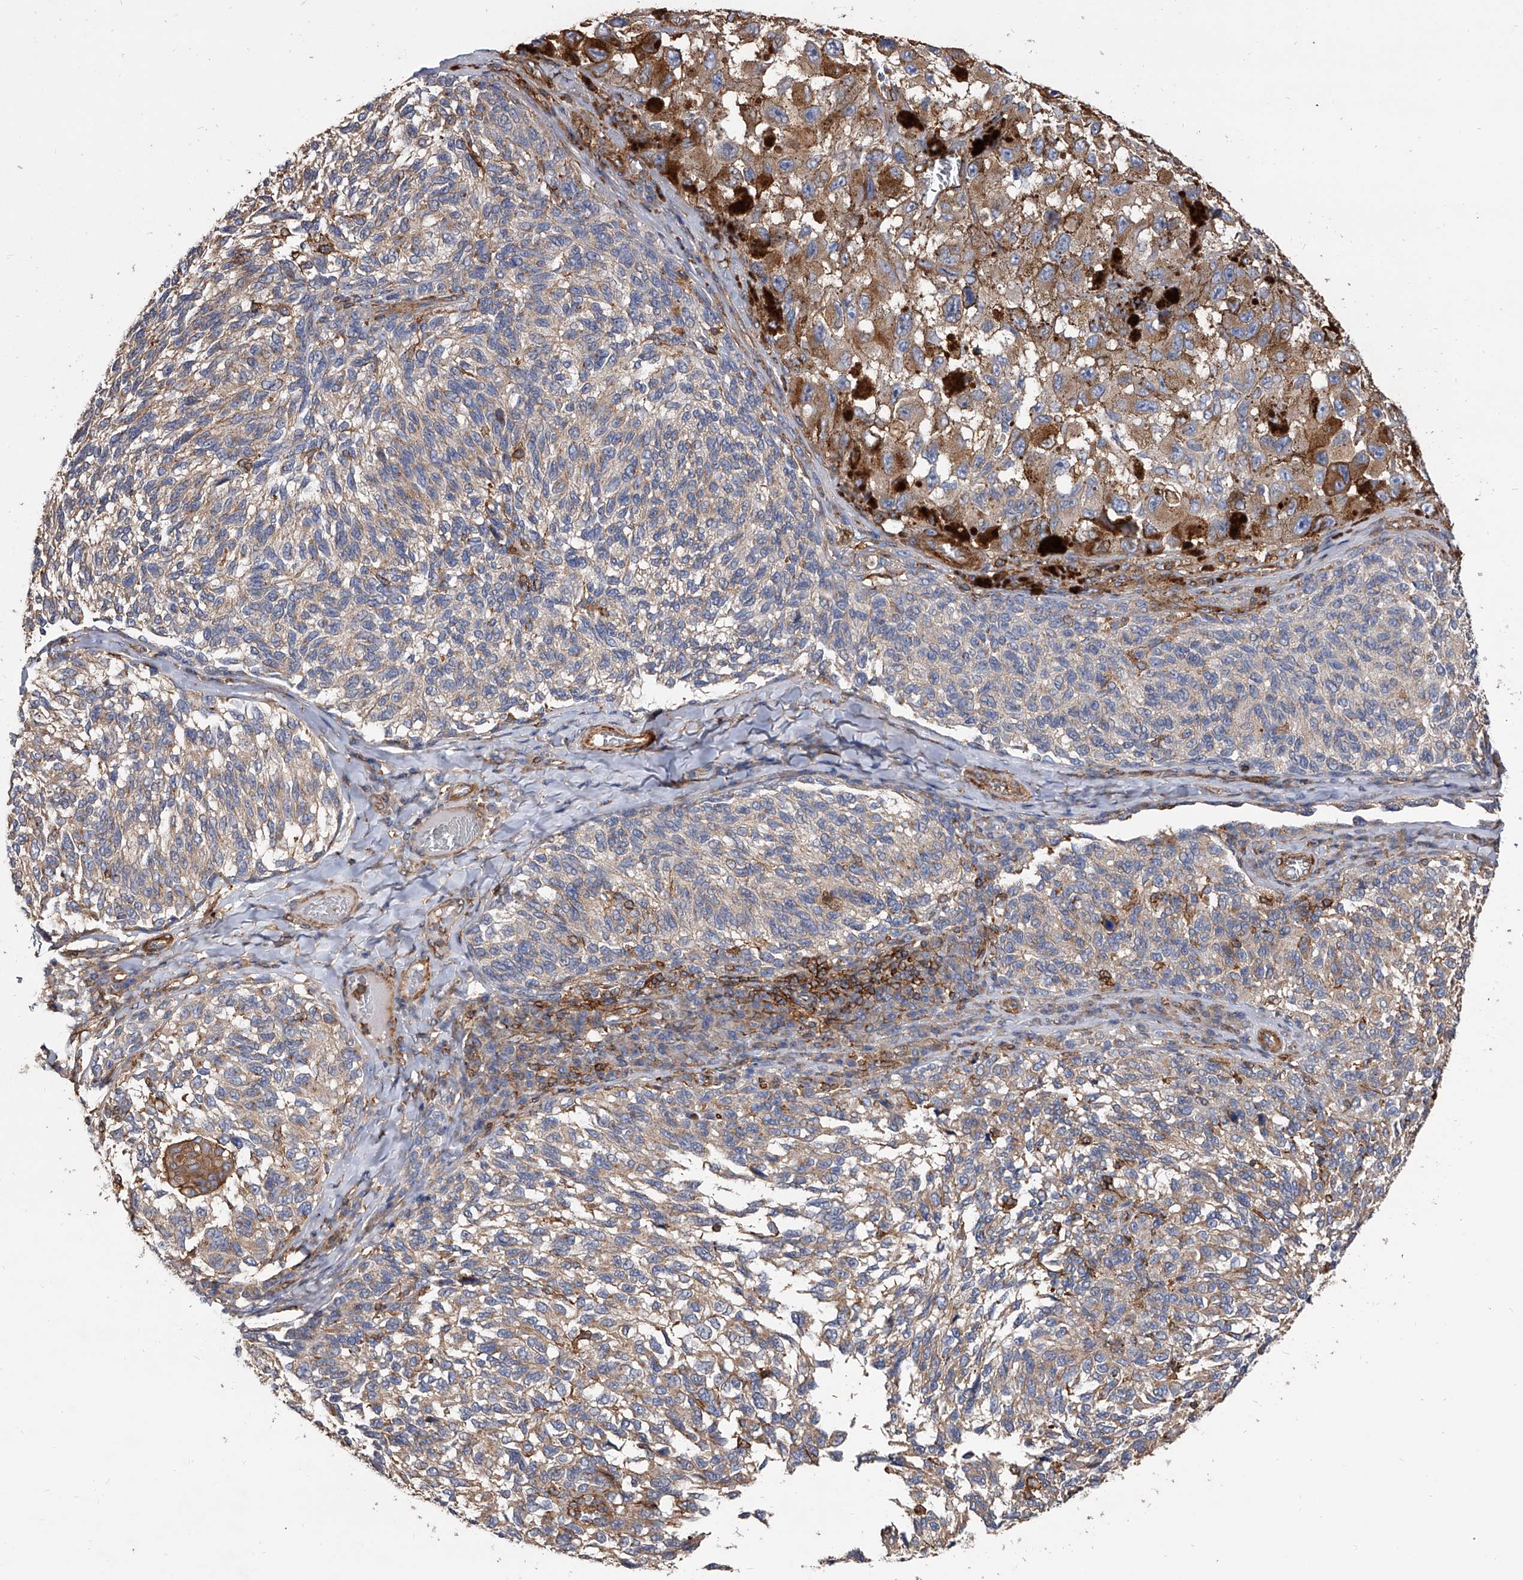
{"staining": {"intensity": "moderate", "quantity": "<25%", "location": "cytoplasmic/membranous"}, "tissue": "melanoma", "cell_type": "Tumor cells", "image_type": "cancer", "snomed": [{"axis": "morphology", "description": "Malignant melanoma, NOS"}, {"axis": "topography", "description": "Skin"}], "caption": "DAB immunohistochemical staining of human malignant melanoma exhibits moderate cytoplasmic/membranous protein staining in approximately <25% of tumor cells. (brown staining indicates protein expression, while blue staining denotes nuclei).", "gene": "PISD", "patient": {"sex": "female", "age": 73}}